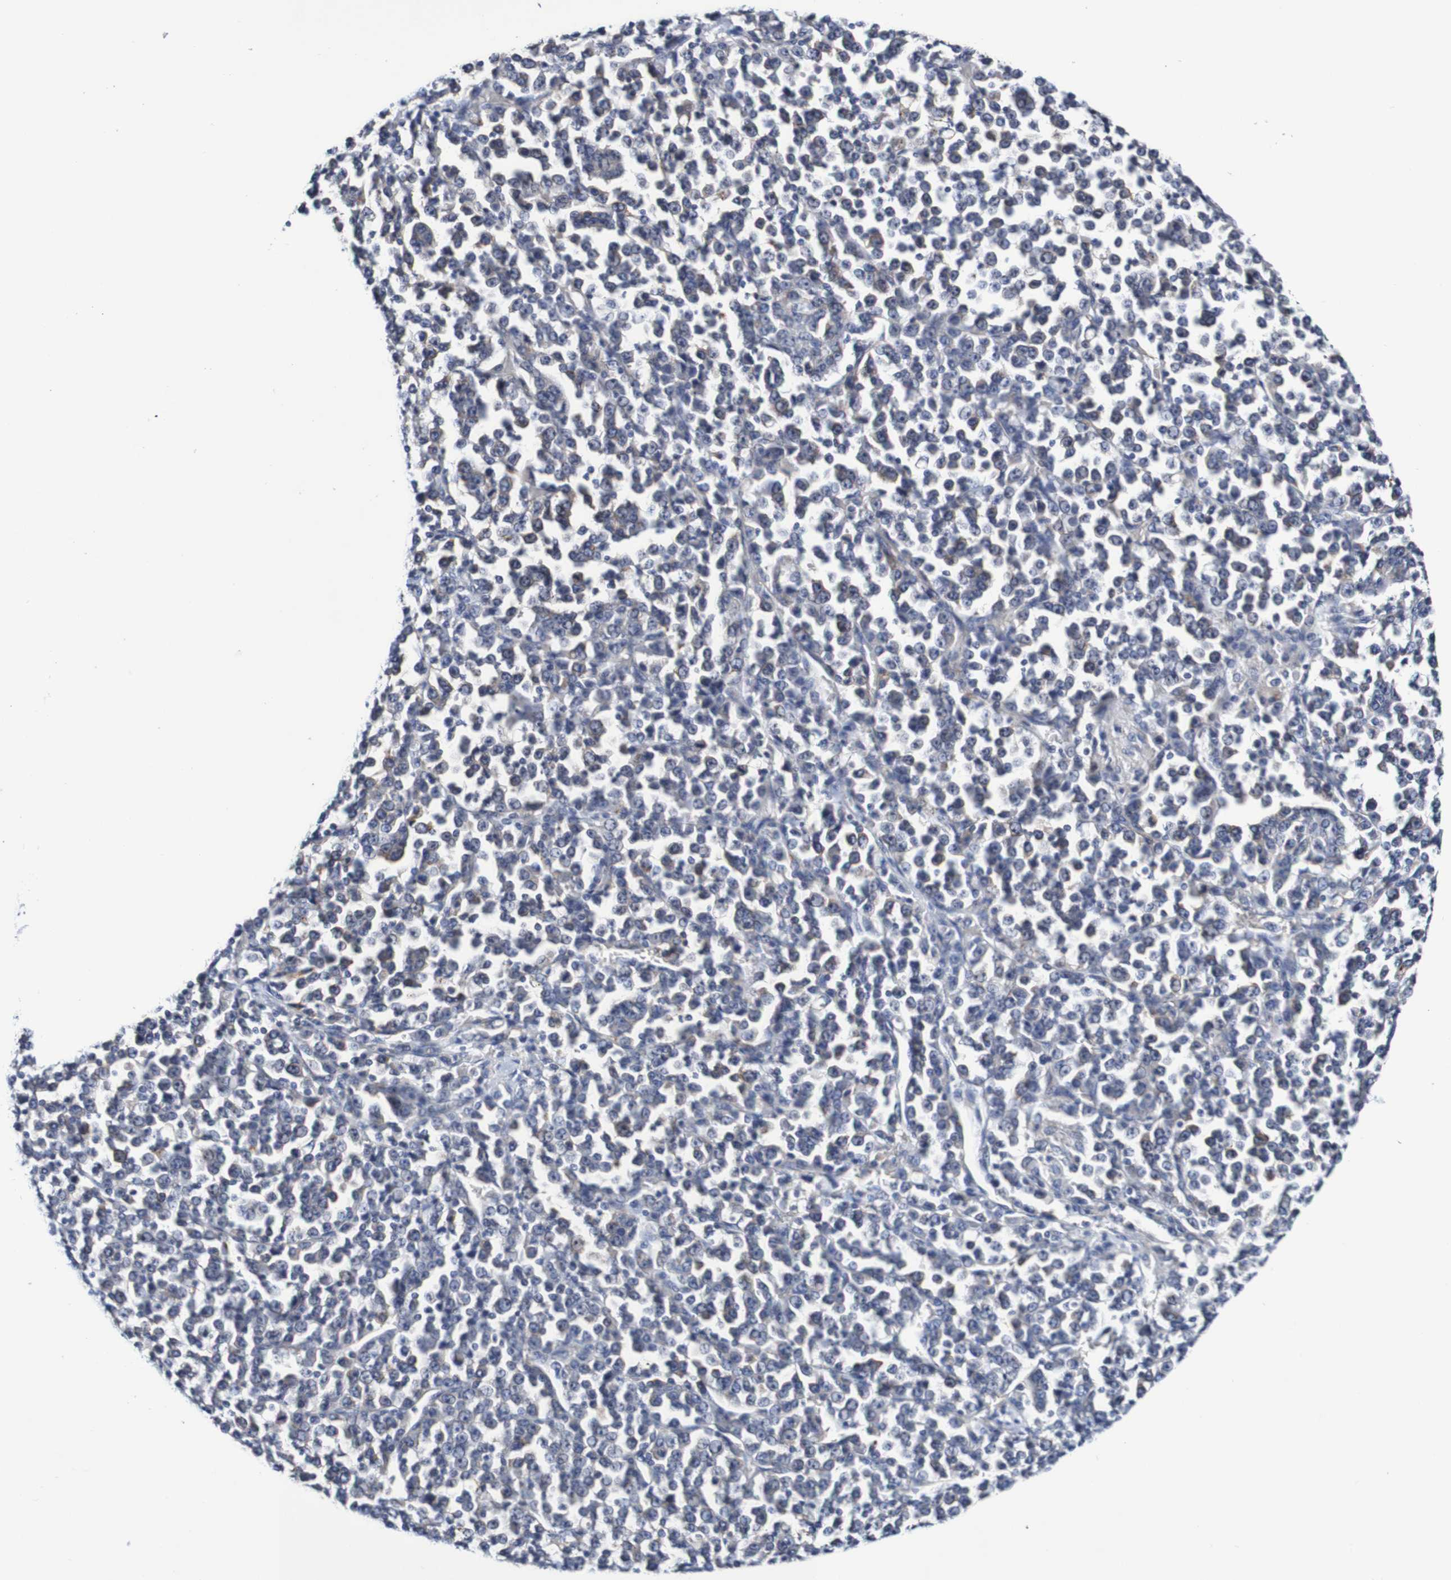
{"staining": {"intensity": "weak", "quantity": "<25%", "location": "cytoplasmic/membranous"}, "tissue": "stomach cancer", "cell_type": "Tumor cells", "image_type": "cancer", "snomed": [{"axis": "morphology", "description": "Normal tissue, NOS"}, {"axis": "morphology", "description": "Adenocarcinoma, NOS"}, {"axis": "topography", "description": "Stomach, upper"}, {"axis": "topography", "description": "Stomach"}], "caption": "A high-resolution histopathology image shows IHC staining of adenocarcinoma (stomach), which demonstrates no significant expression in tumor cells.", "gene": "ACVR1C", "patient": {"sex": "male", "age": 59}}